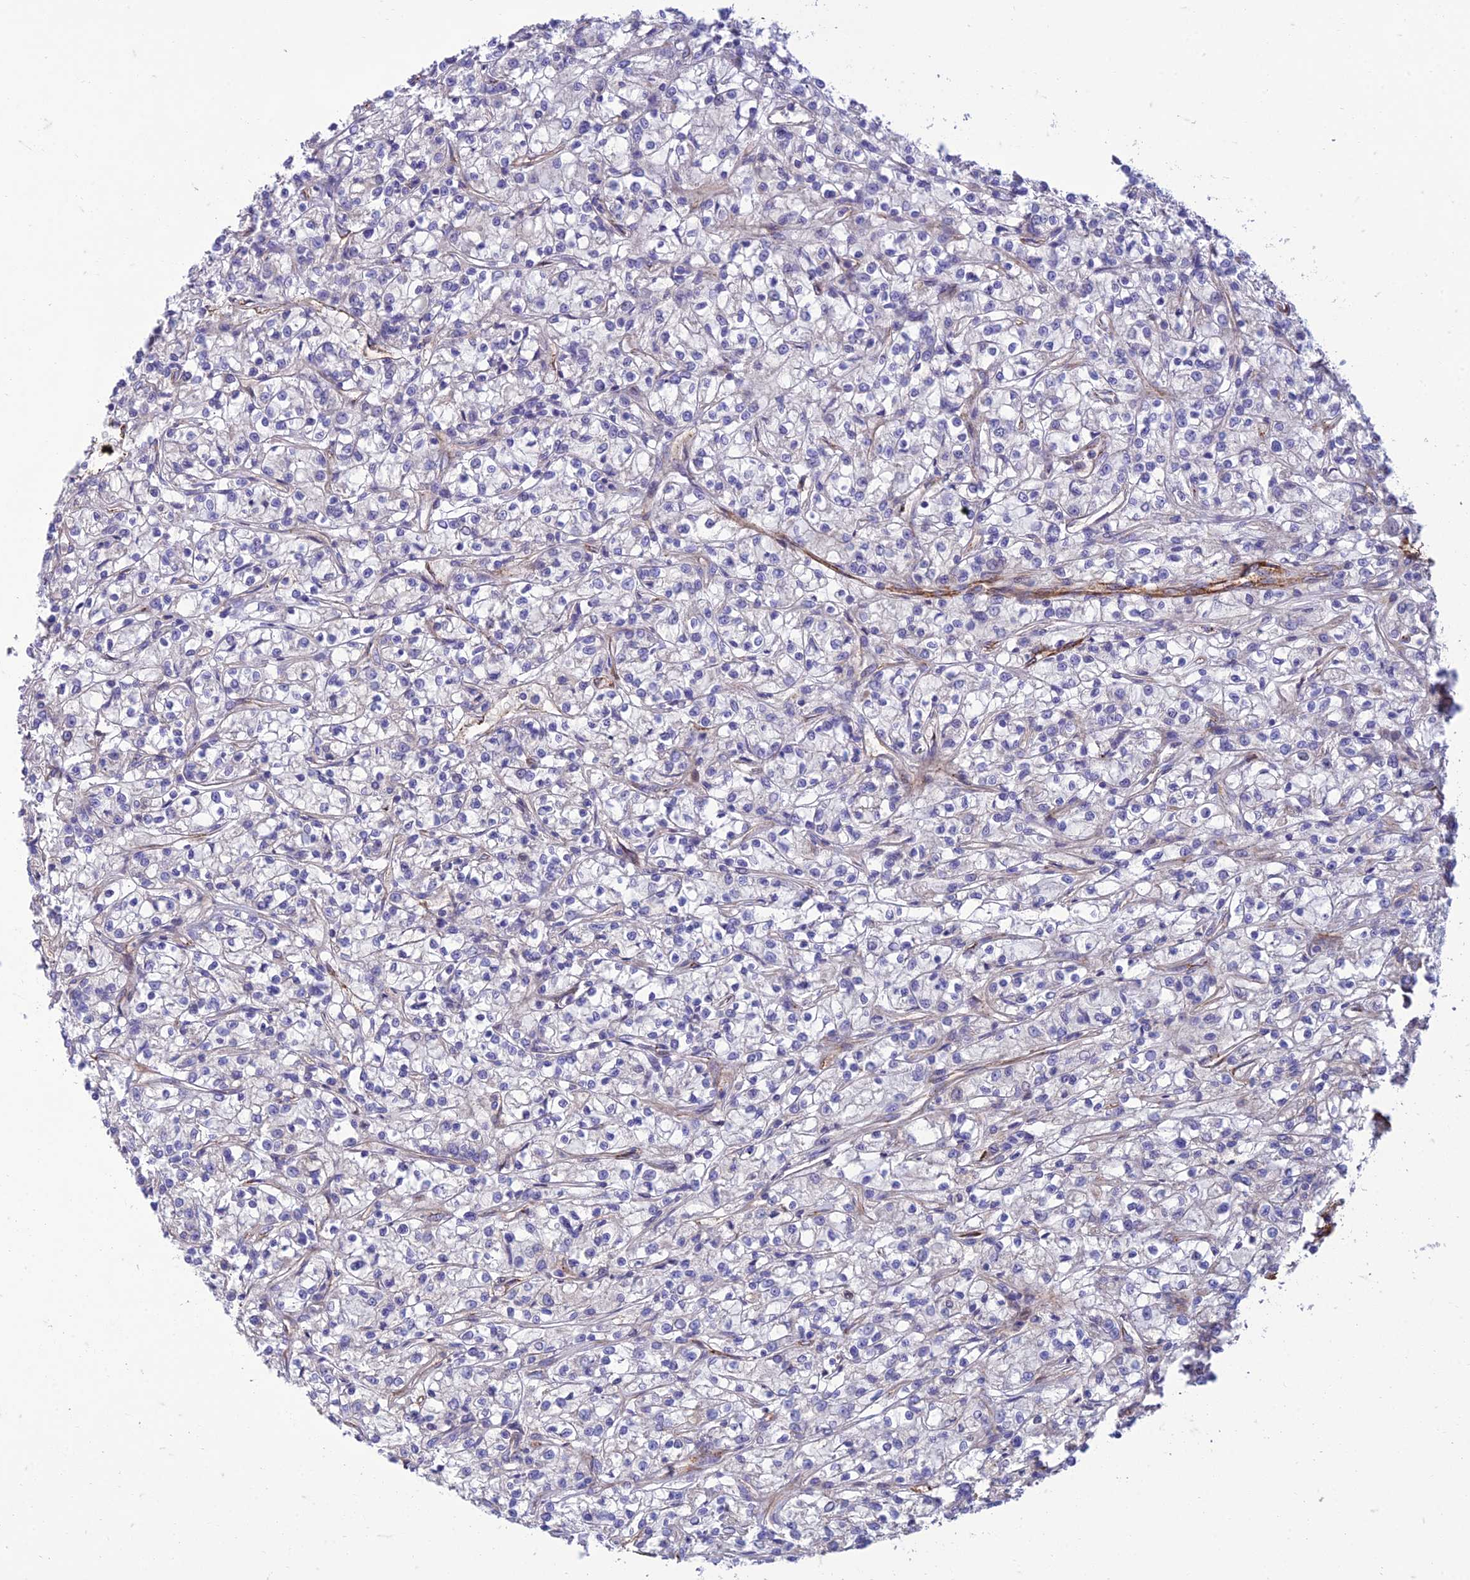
{"staining": {"intensity": "negative", "quantity": "none", "location": "none"}, "tissue": "renal cancer", "cell_type": "Tumor cells", "image_type": "cancer", "snomed": [{"axis": "morphology", "description": "Adenocarcinoma, NOS"}, {"axis": "topography", "description": "Kidney"}], "caption": "An immunohistochemistry (IHC) image of renal cancer is shown. There is no staining in tumor cells of renal cancer.", "gene": "SEL1L3", "patient": {"sex": "female", "age": 59}}